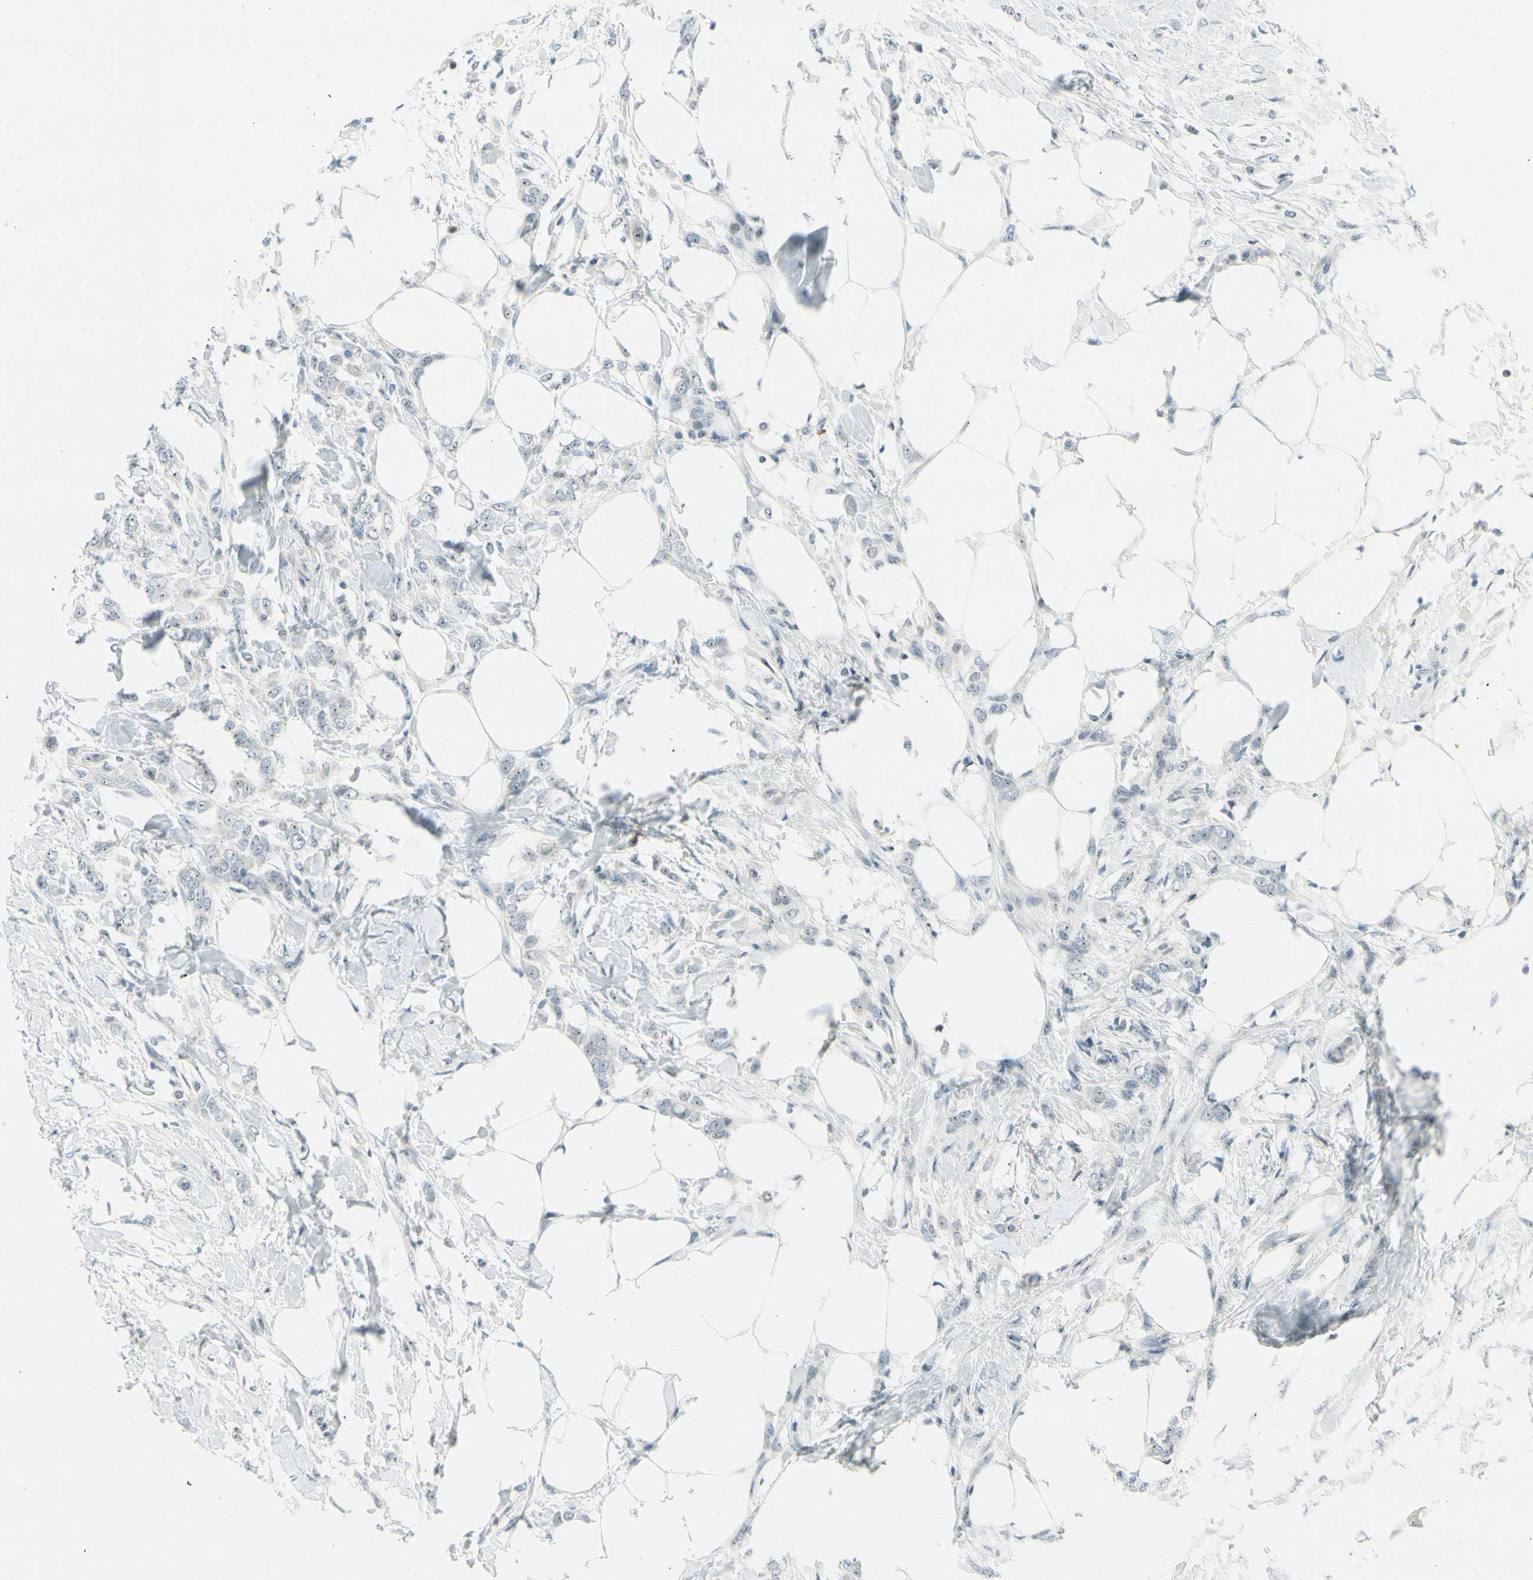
{"staining": {"intensity": "weak", "quantity": "25%-75%", "location": "nuclear"}, "tissue": "breast cancer", "cell_type": "Tumor cells", "image_type": "cancer", "snomed": [{"axis": "morphology", "description": "Lobular carcinoma, in situ"}, {"axis": "morphology", "description": "Lobular carcinoma"}, {"axis": "topography", "description": "Breast"}], "caption": "Tumor cells reveal low levels of weak nuclear staining in approximately 25%-75% of cells in breast lobular carcinoma in situ.", "gene": "ZSCAN1", "patient": {"sex": "female", "age": 41}}